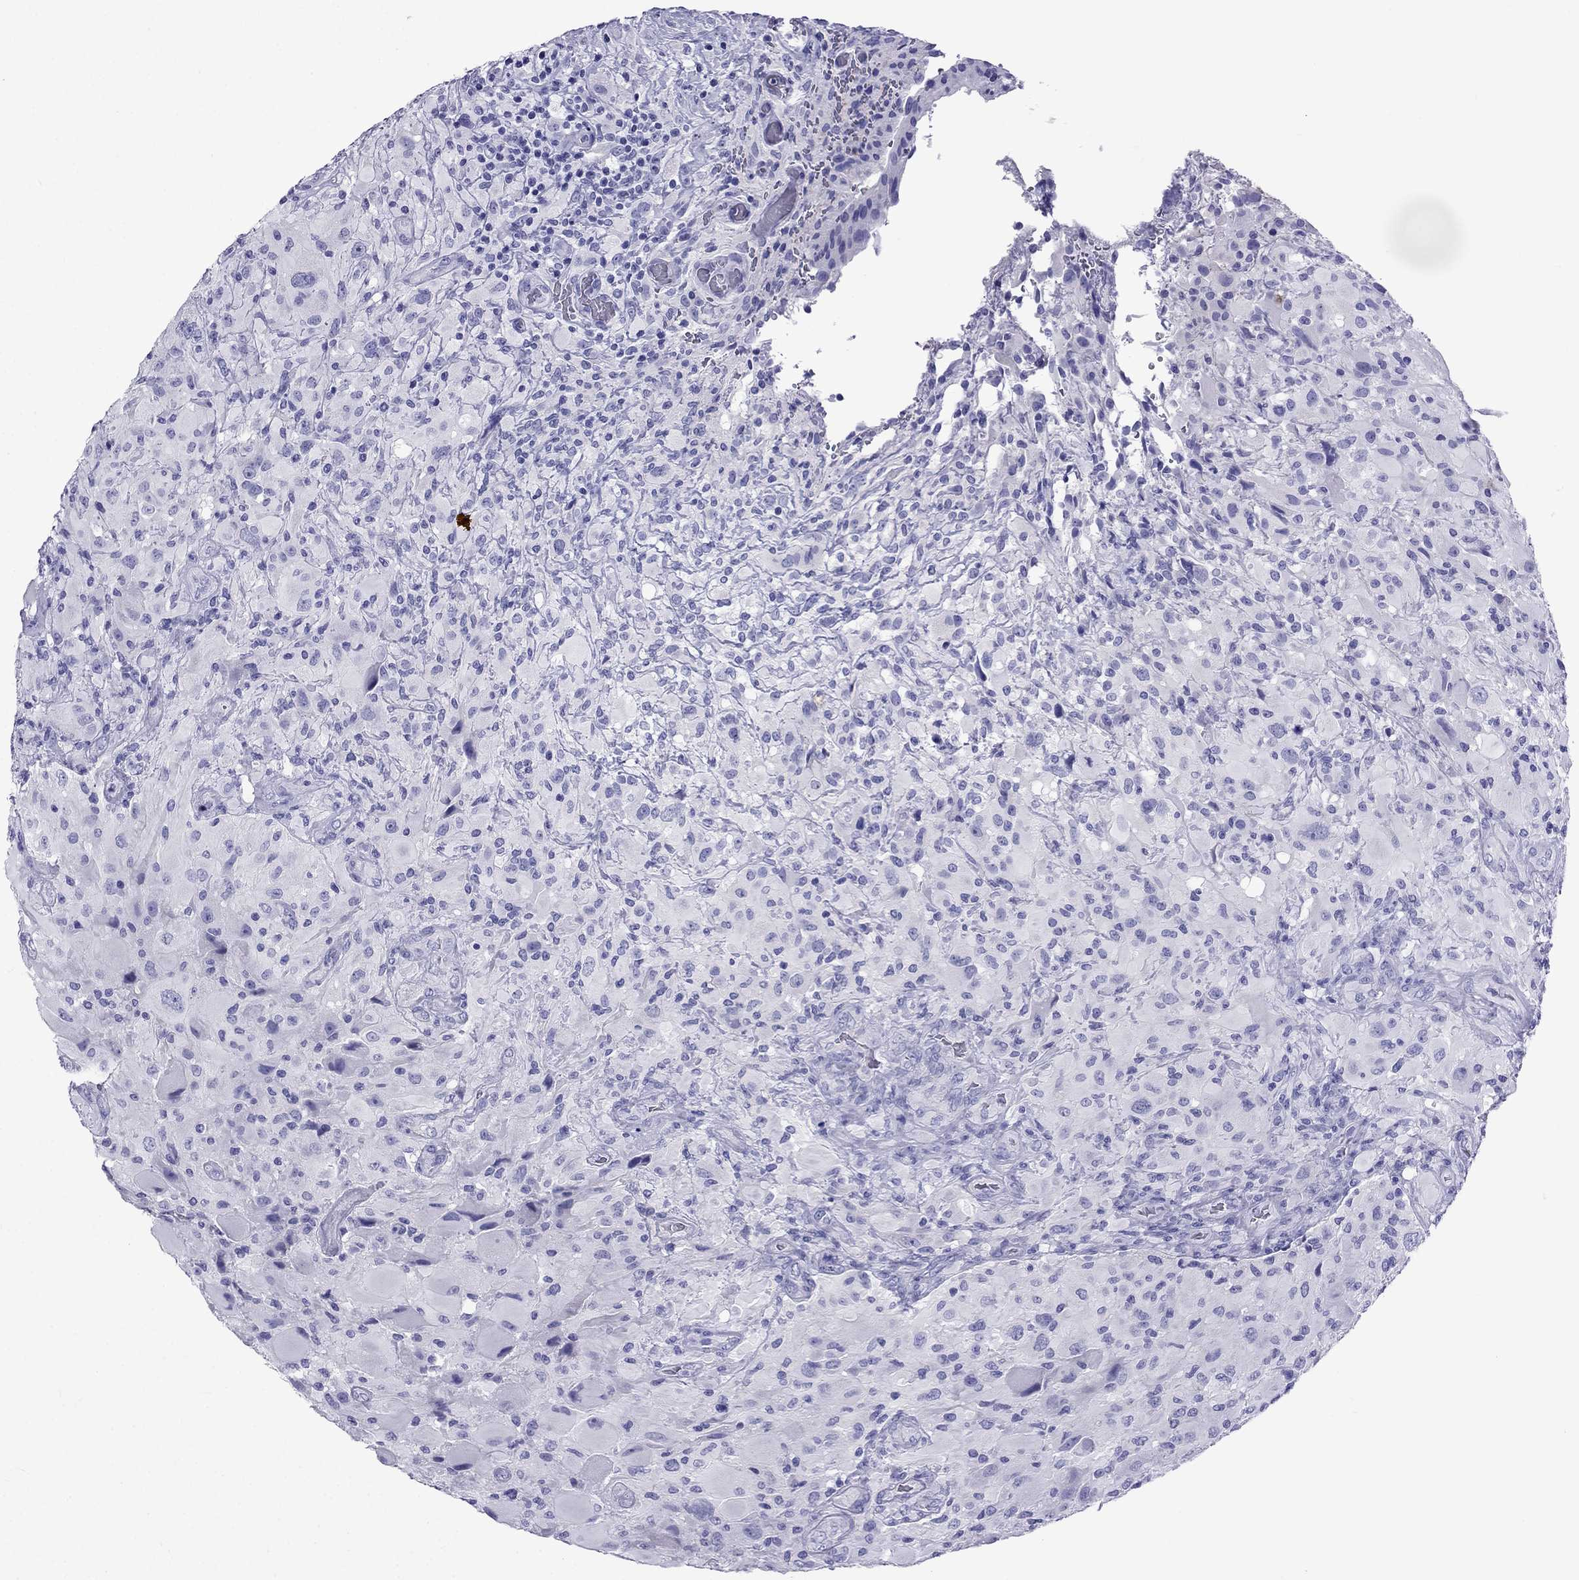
{"staining": {"intensity": "negative", "quantity": "none", "location": "none"}, "tissue": "glioma", "cell_type": "Tumor cells", "image_type": "cancer", "snomed": [{"axis": "morphology", "description": "Glioma, malignant, High grade"}, {"axis": "topography", "description": "Cerebral cortex"}], "caption": "Tumor cells show no significant protein positivity in high-grade glioma (malignant).", "gene": "ARR3", "patient": {"sex": "male", "age": 35}}